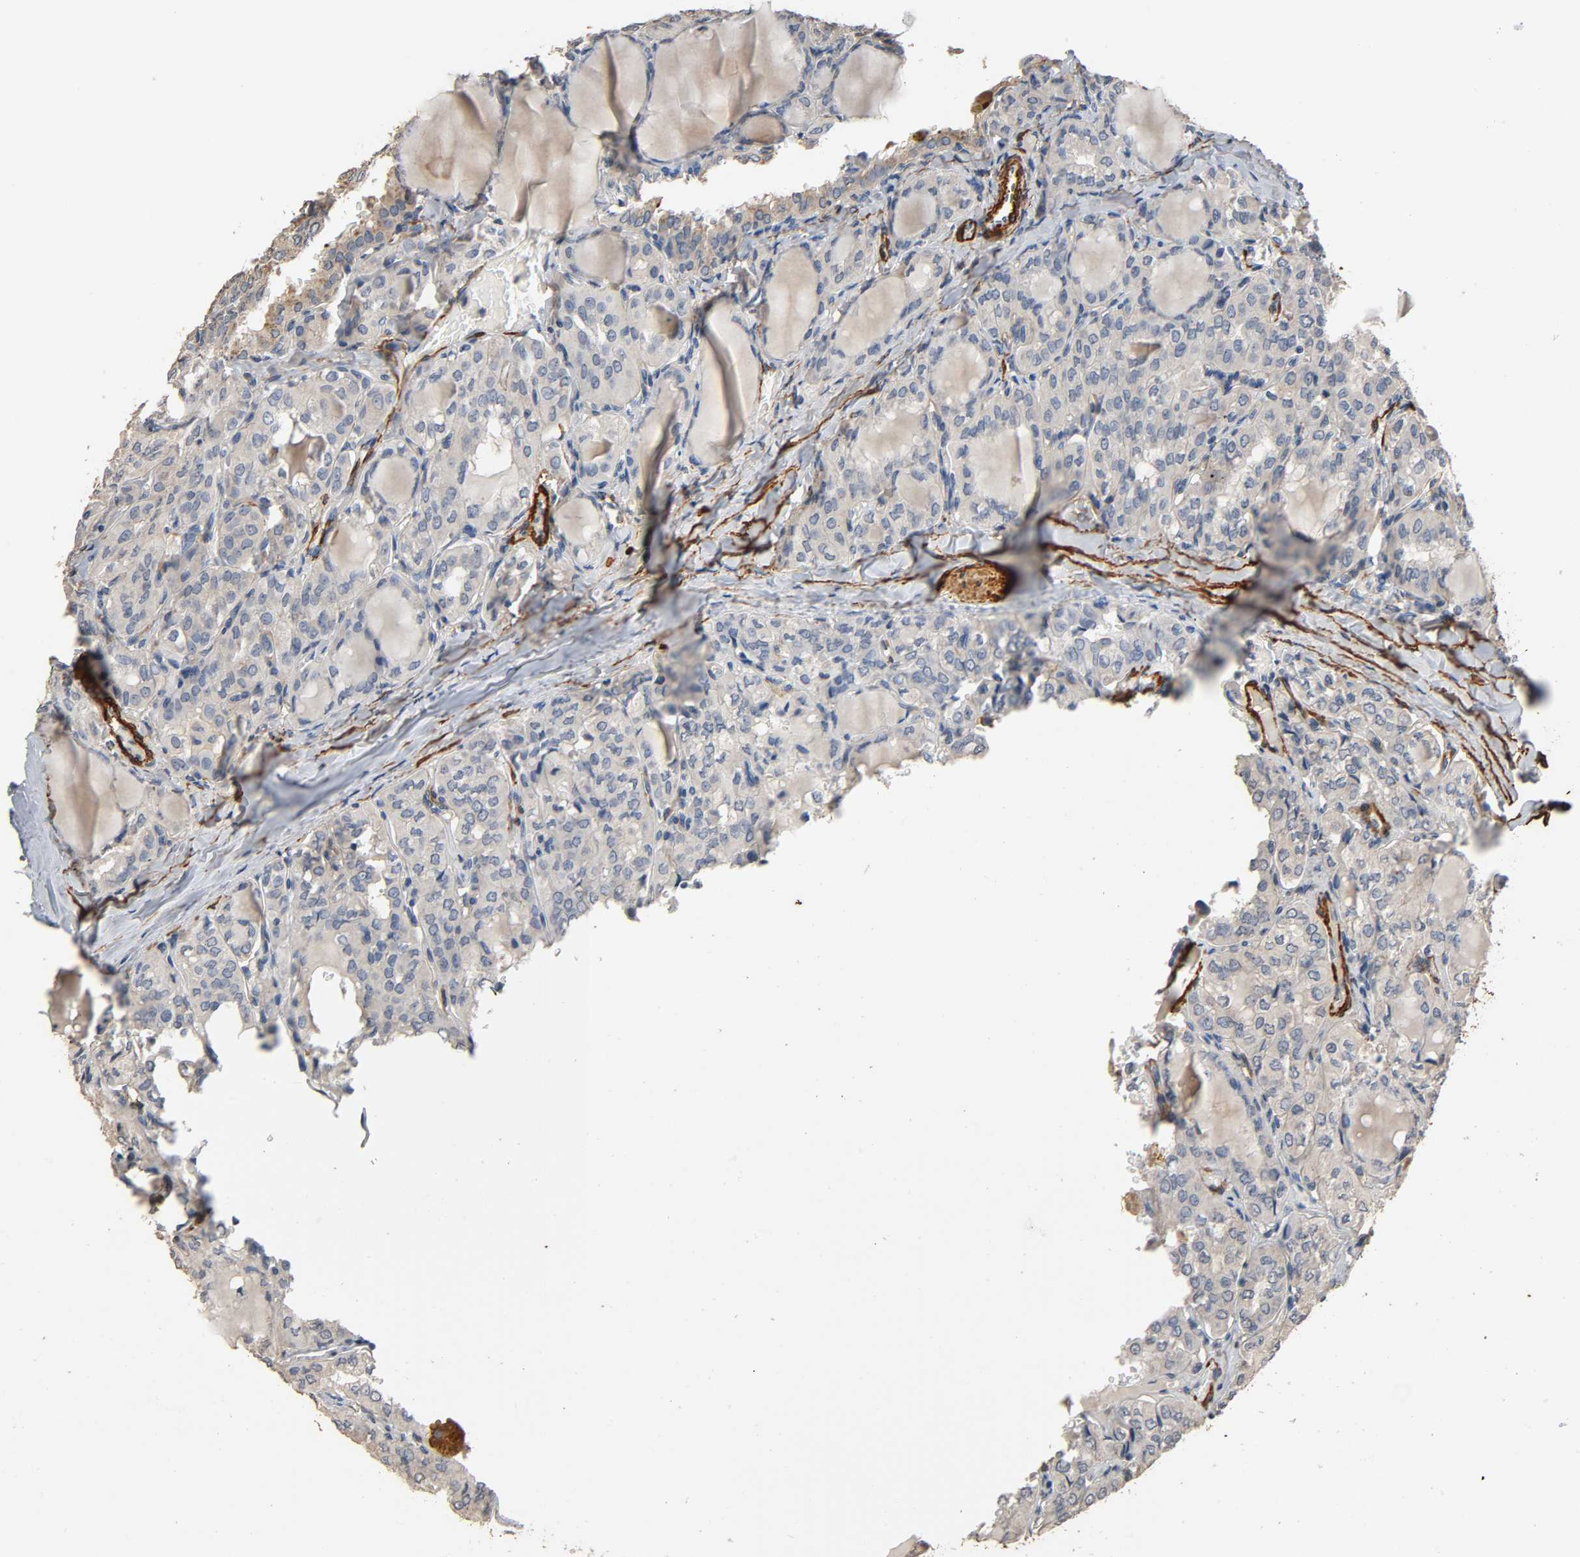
{"staining": {"intensity": "weak", "quantity": ">75%", "location": "cytoplasmic/membranous"}, "tissue": "thyroid cancer", "cell_type": "Tumor cells", "image_type": "cancer", "snomed": [{"axis": "morphology", "description": "Papillary adenocarcinoma, NOS"}, {"axis": "topography", "description": "Thyroid gland"}], "caption": "IHC photomicrograph of neoplastic tissue: human thyroid papillary adenocarcinoma stained using immunohistochemistry demonstrates low levels of weak protein expression localized specifically in the cytoplasmic/membranous of tumor cells, appearing as a cytoplasmic/membranous brown color.", "gene": "GSTA3", "patient": {"sex": "male", "age": 20}}